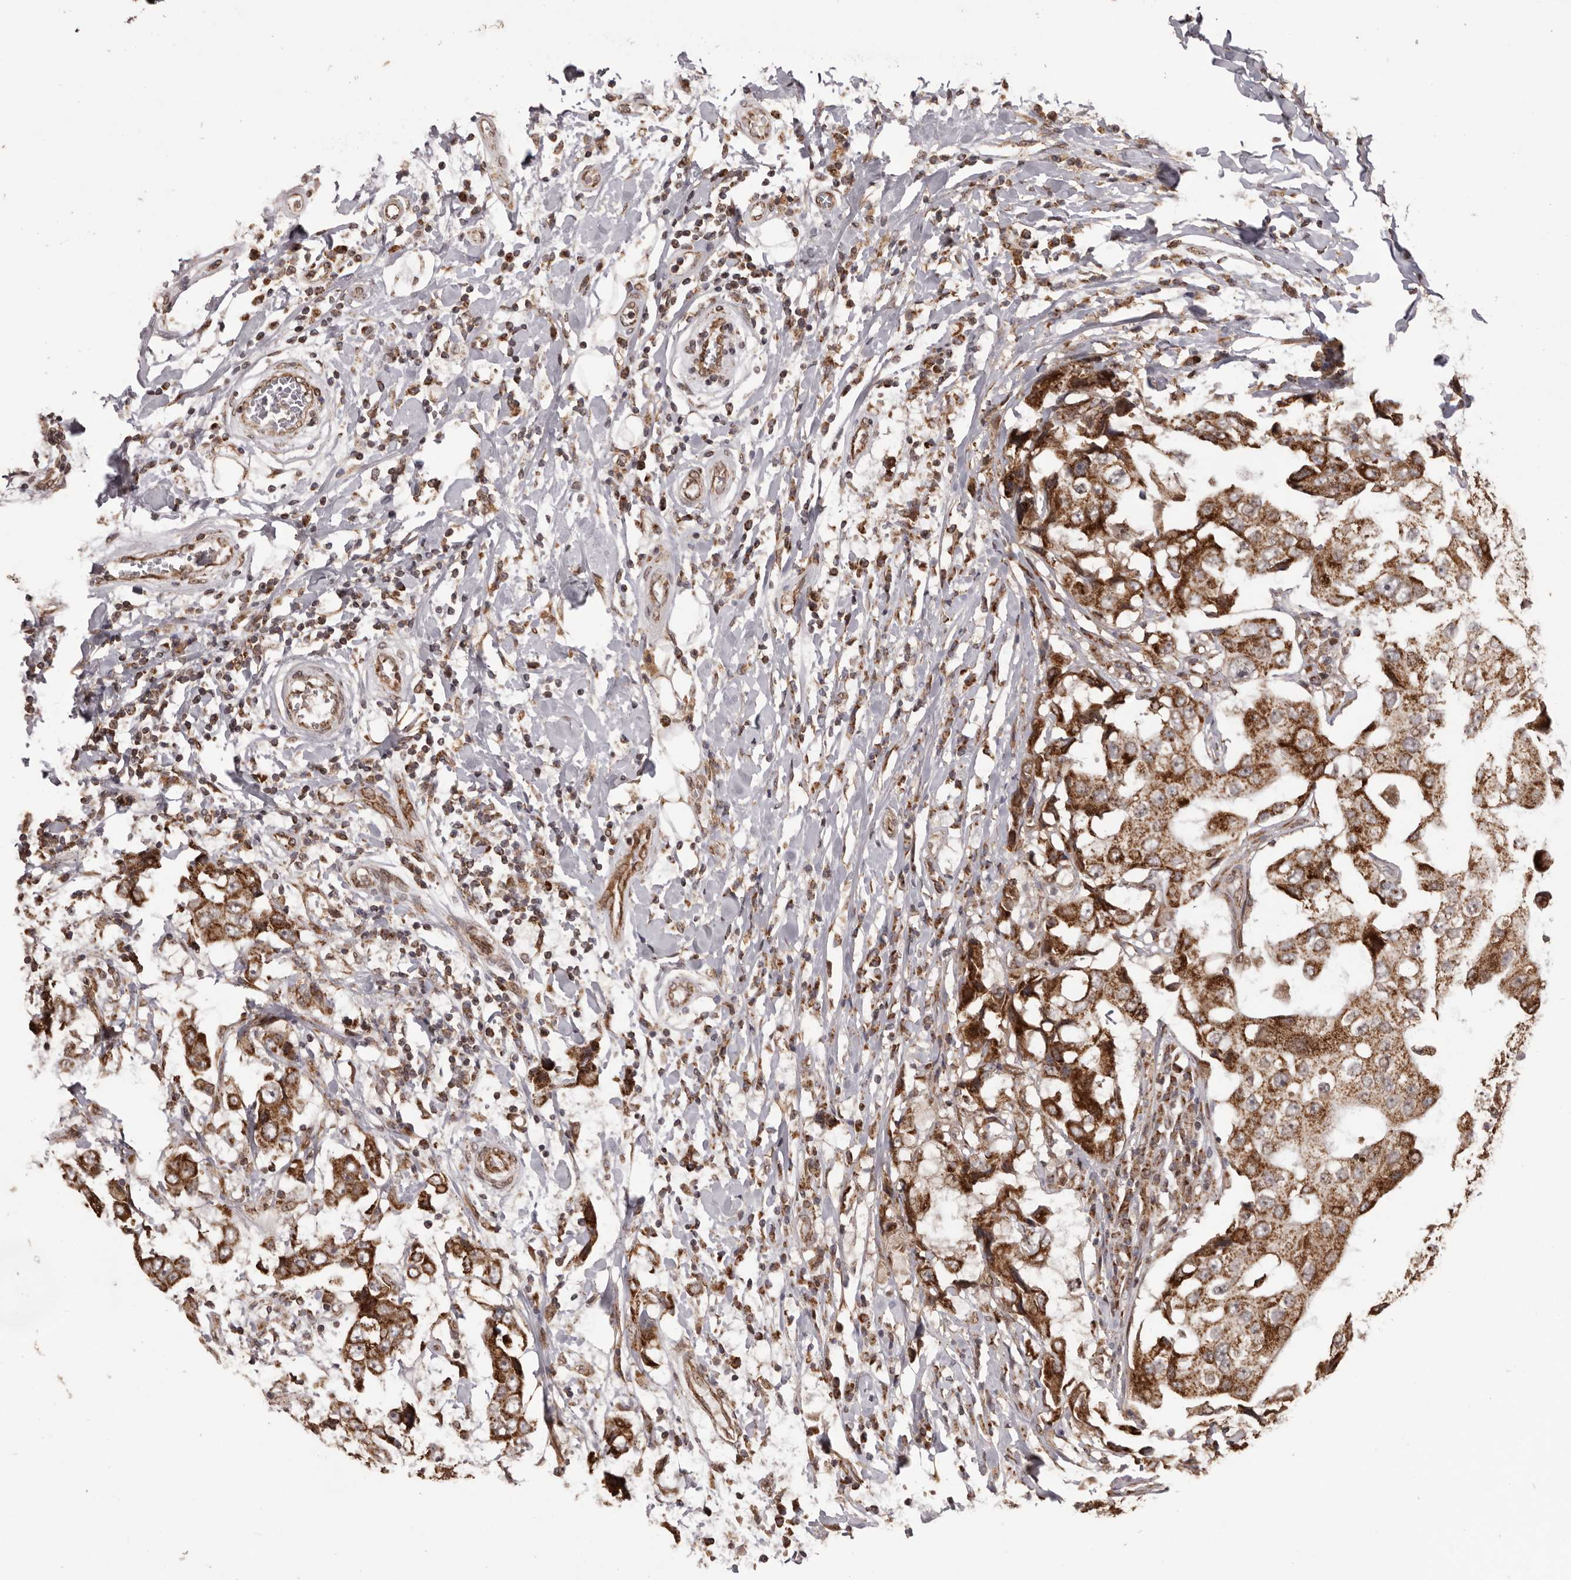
{"staining": {"intensity": "strong", "quantity": ">75%", "location": "cytoplasmic/membranous"}, "tissue": "breast cancer", "cell_type": "Tumor cells", "image_type": "cancer", "snomed": [{"axis": "morphology", "description": "Duct carcinoma"}, {"axis": "topography", "description": "Breast"}], "caption": "Brown immunohistochemical staining in breast cancer (invasive ductal carcinoma) shows strong cytoplasmic/membranous positivity in approximately >75% of tumor cells.", "gene": "CHRM2", "patient": {"sex": "female", "age": 27}}